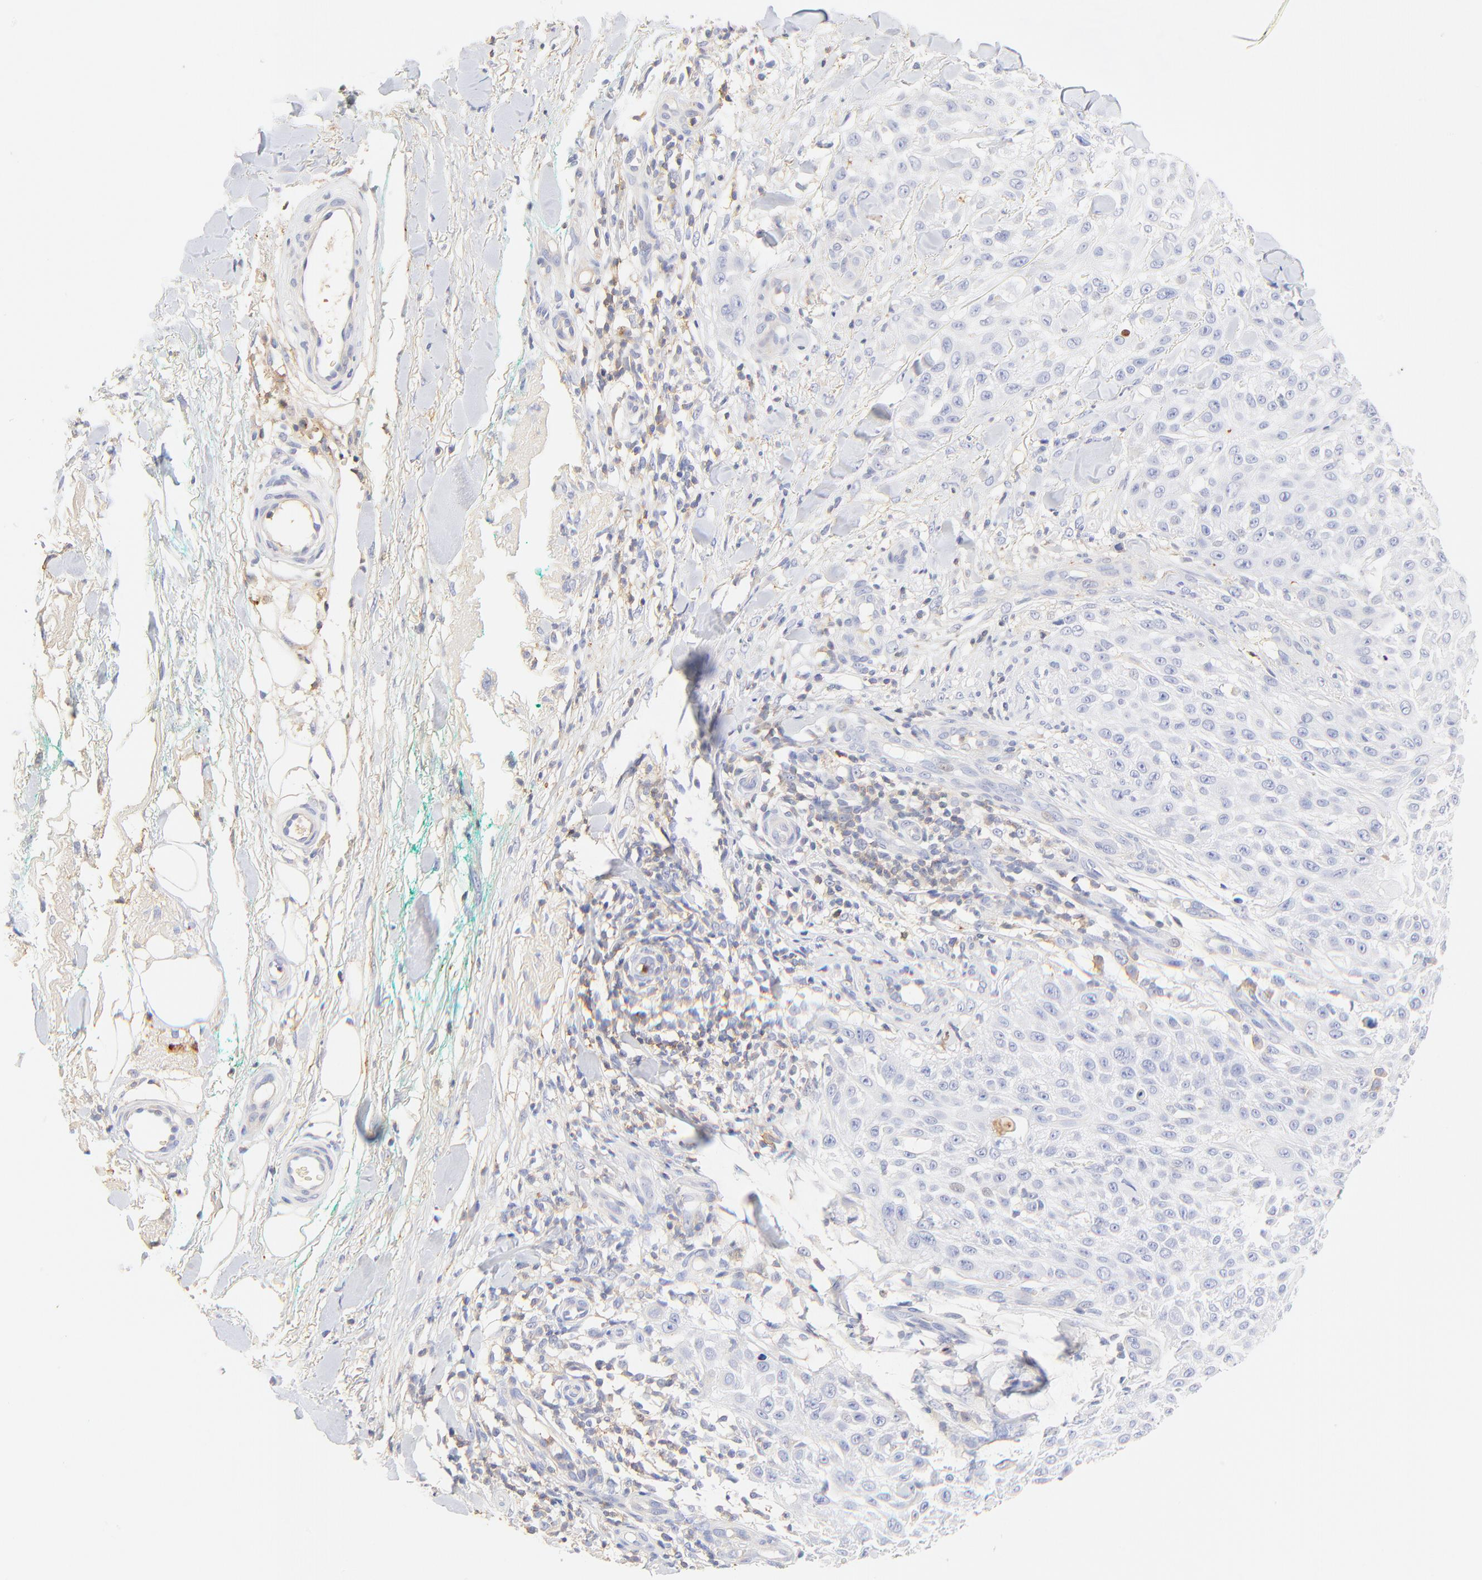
{"staining": {"intensity": "negative", "quantity": "none", "location": "none"}, "tissue": "skin cancer", "cell_type": "Tumor cells", "image_type": "cancer", "snomed": [{"axis": "morphology", "description": "Squamous cell carcinoma, NOS"}, {"axis": "topography", "description": "Skin"}], "caption": "Skin cancer stained for a protein using immunohistochemistry displays no staining tumor cells.", "gene": "MDGA2", "patient": {"sex": "female", "age": 42}}